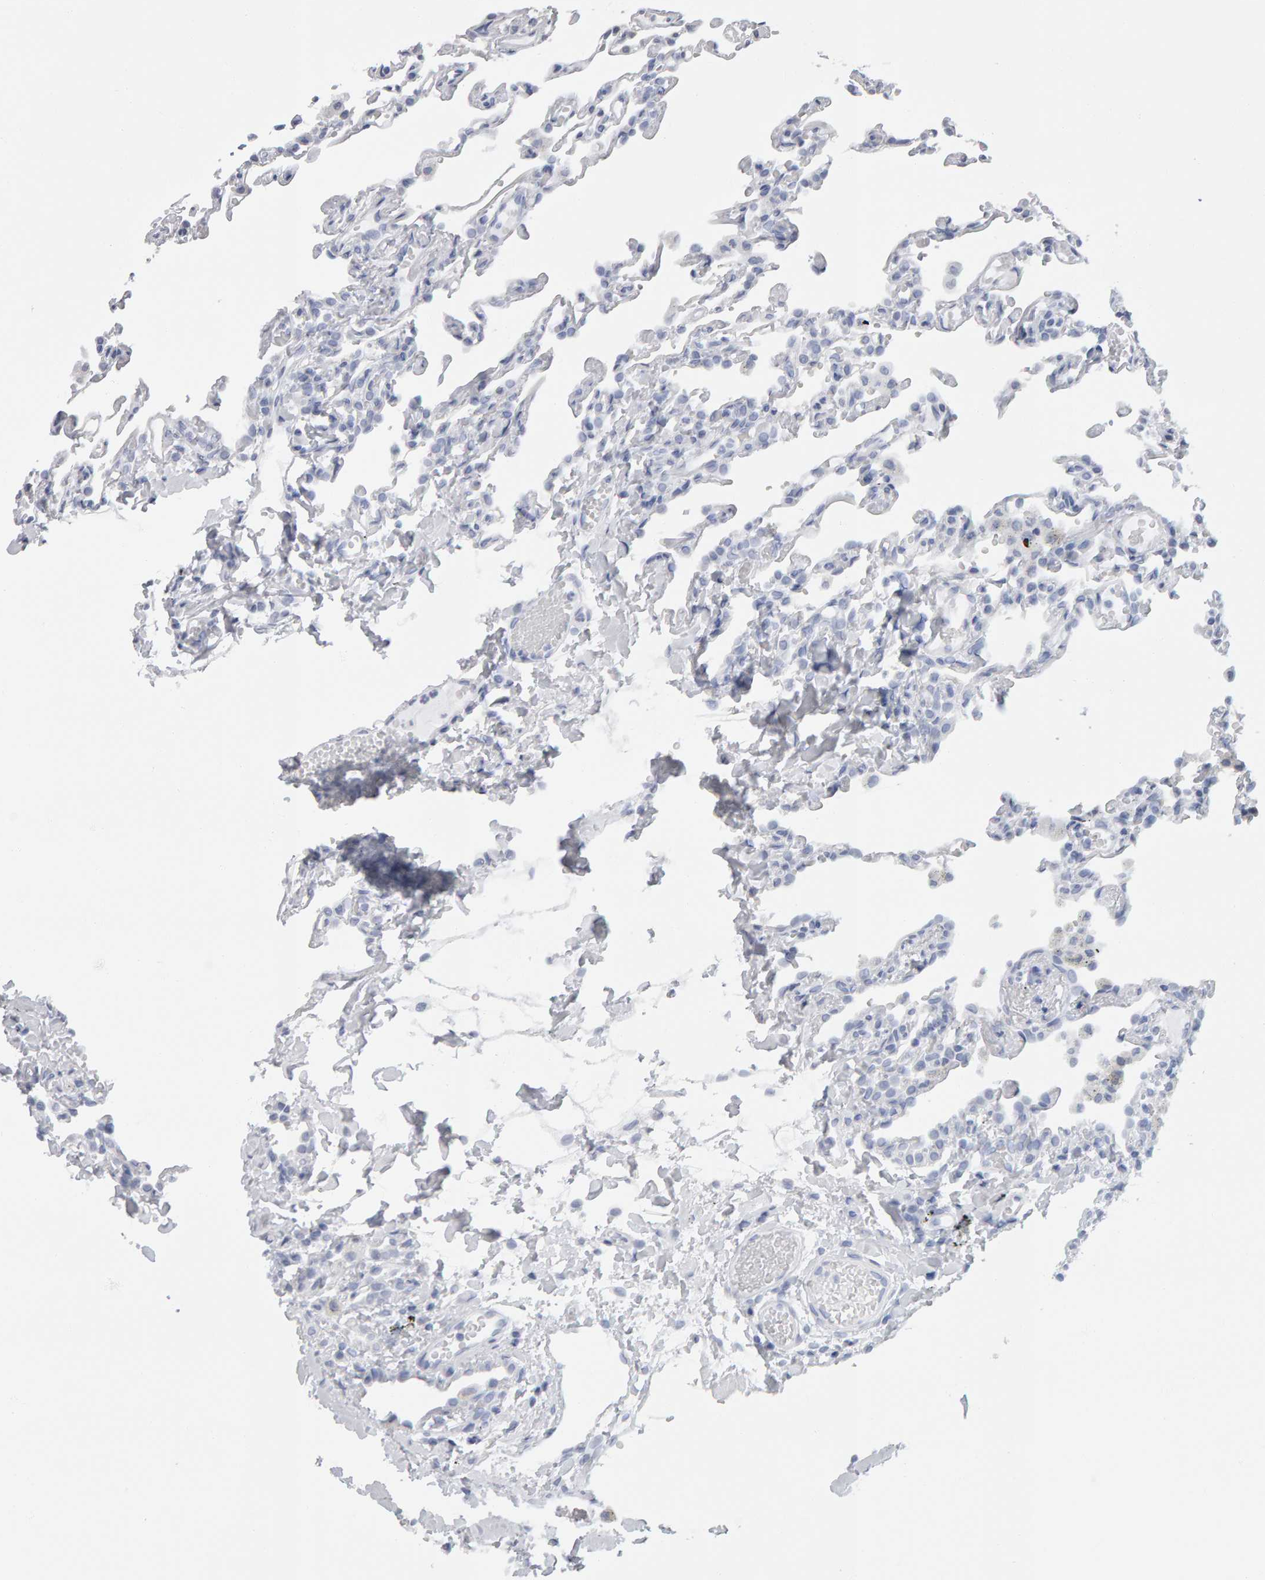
{"staining": {"intensity": "negative", "quantity": "none", "location": "none"}, "tissue": "lung", "cell_type": "Alveolar cells", "image_type": "normal", "snomed": [{"axis": "morphology", "description": "Normal tissue, NOS"}, {"axis": "topography", "description": "Lung"}], "caption": "Human lung stained for a protein using immunohistochemistry demonstrates no expression in alveolar cells.", "gene": "CTH", "patient": {"sex": "male", "age": 21}}